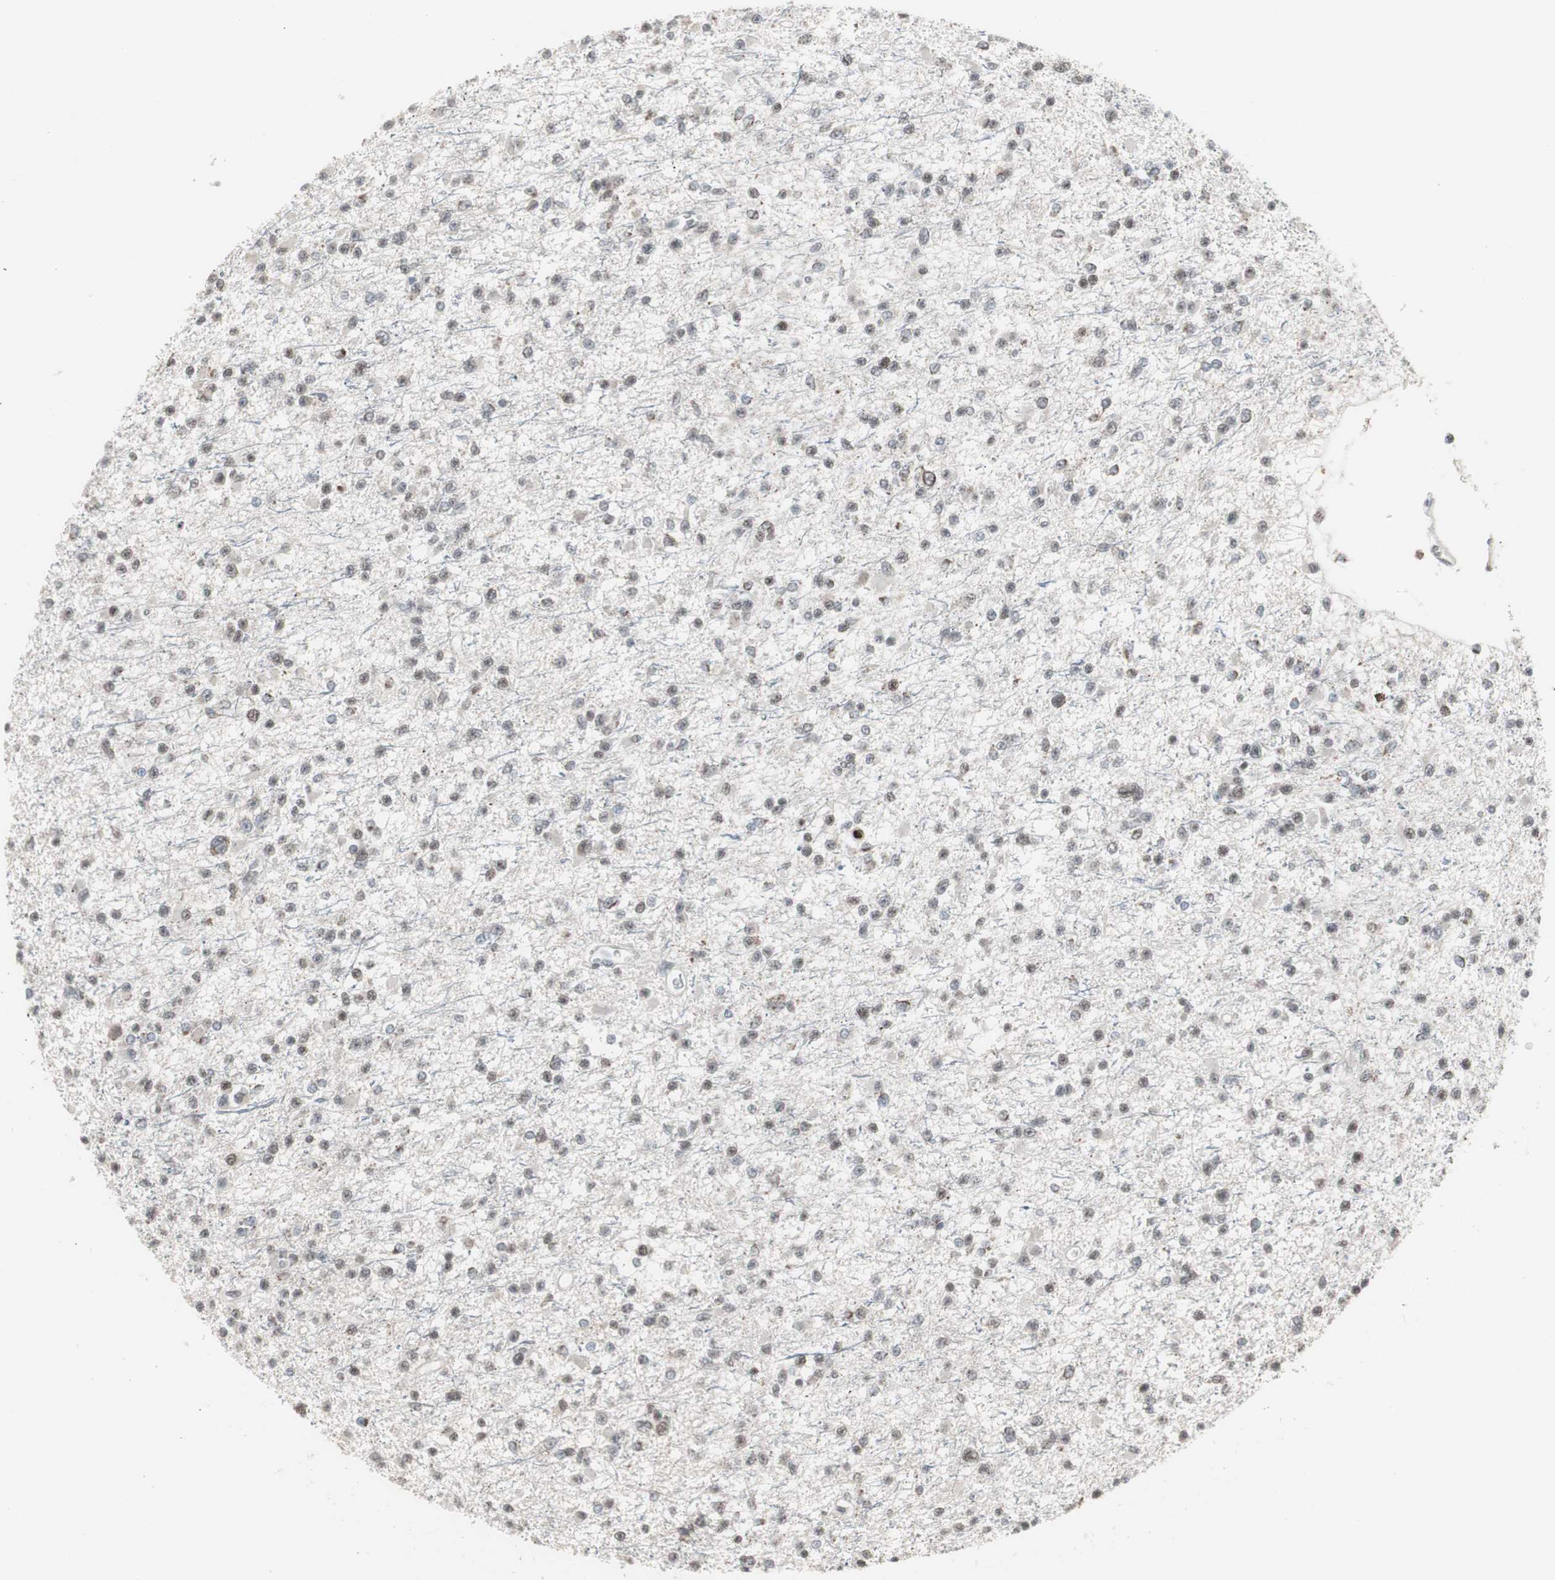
{"staining": {"intensity": "weak", "quantity": "25%-75%", "location": "nuclear"}, "tissue": "glioma", "cell_type": "Tumor cells", "image_type": "cancer", "snomed": [{"axis": "morphology", "description": "Glioma, malignant, Low grade"}, {"axis": "topography", "description": "Brain"}], "caption": "Approximately 25%-75% of tumor cells in malignant glioma (low-grade) display weak nuclear protein staining as visualized by brown immunohistochemical staining.", "gene": "RXRA", "patient": {"sex": "female", "age": 22}}